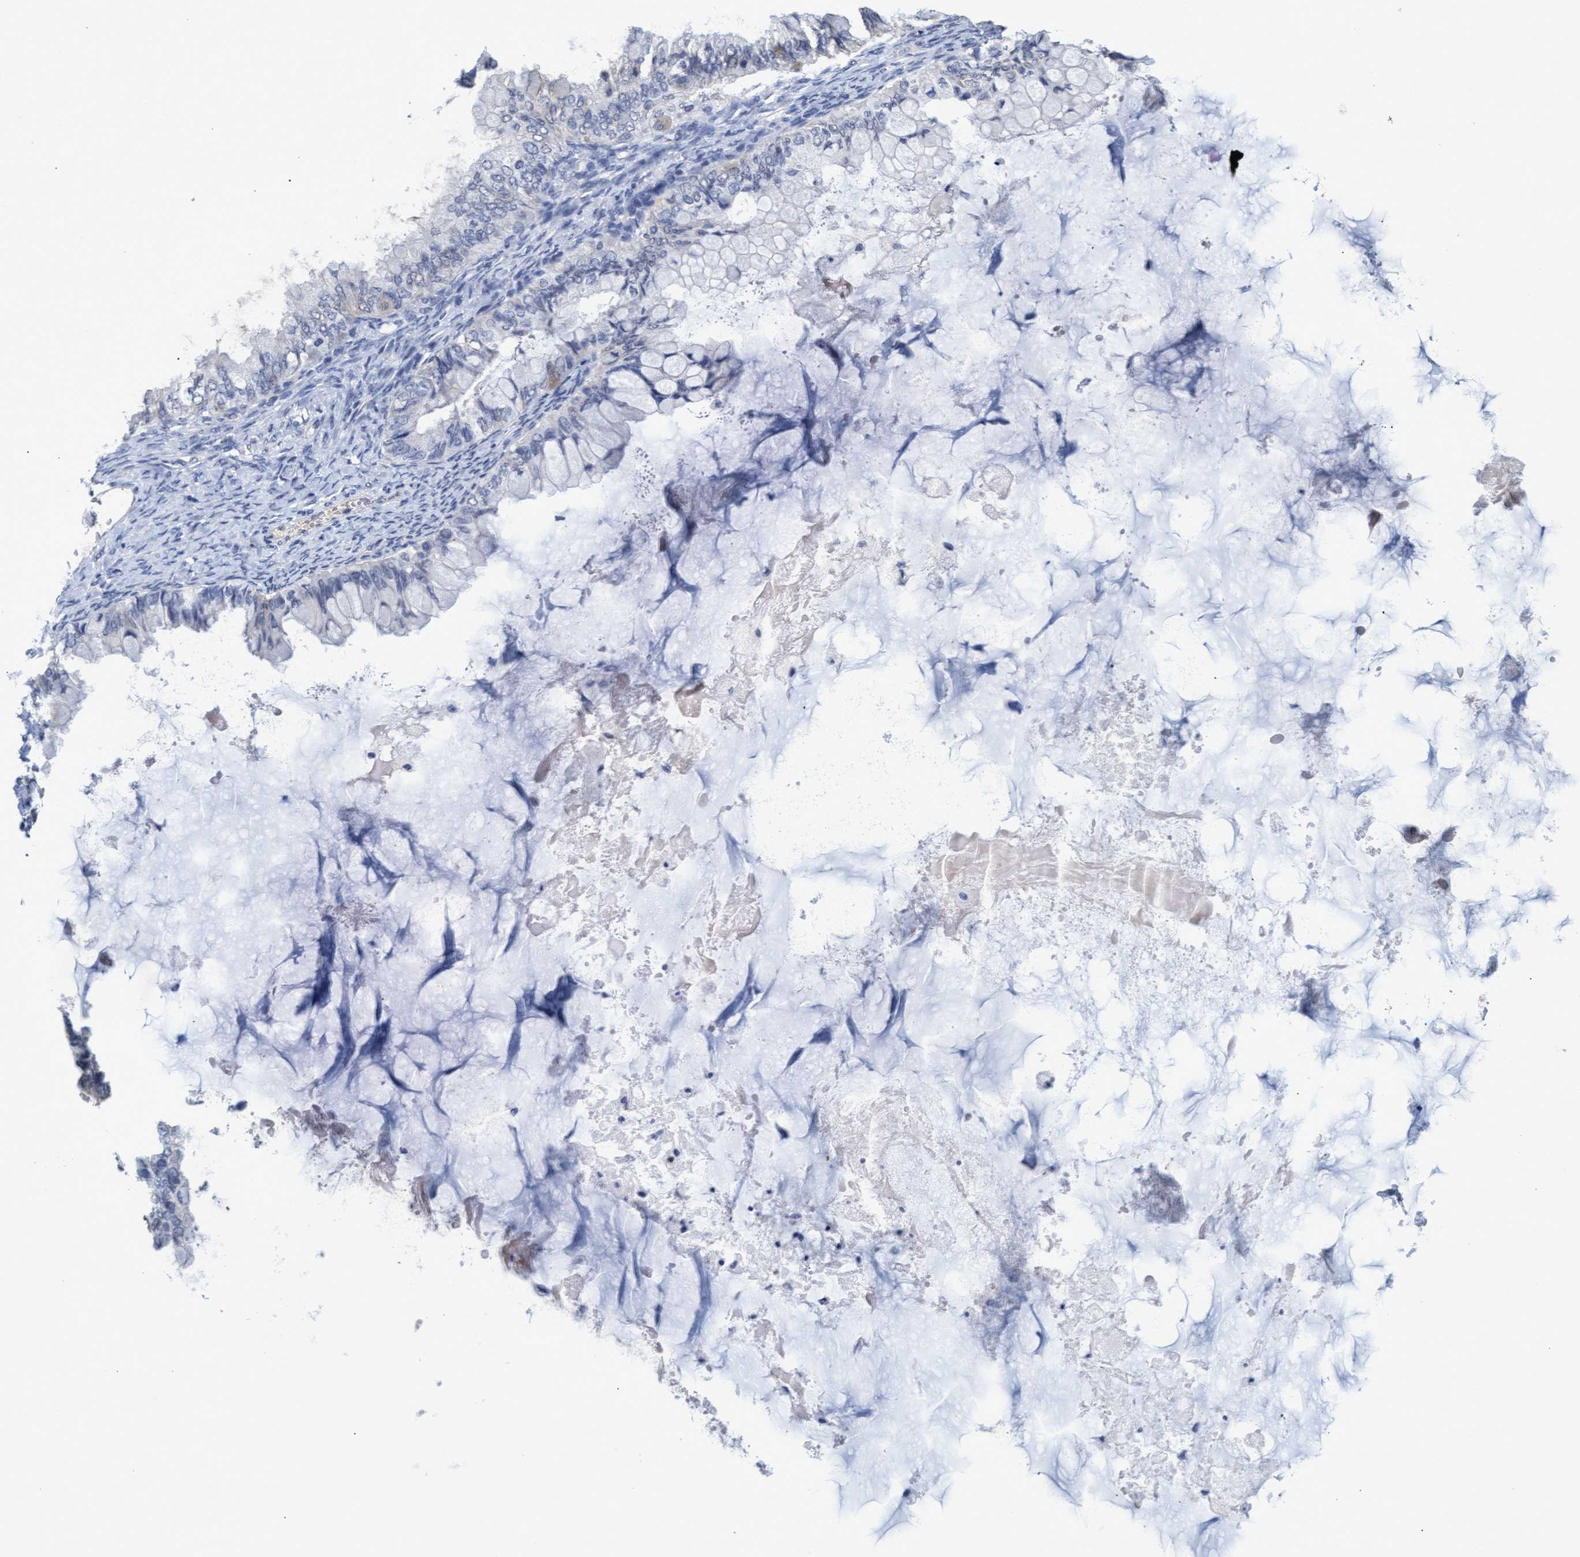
{"staining": {"intensity": "negative", "quantity": "none", "location": "none"}, "tissue": "ovarian cancer", "cell_type": "Tumor cells", "image_type": "cancer", "snomed": [{"axis": "morphology", "description": "Cystadenocarcinoma, mucinous, NOS"}, {"axis": "topography", "description": "Ovary"}], "caption": "A high-resolution histopathology image shows immunohistochemistry staining of ovarian cancer, which reveals no significant positivity in tumor cells. (DAB (3,3'-diaminobenzidine) IHC with hematoxylin counter stain).", "gene": "GPR39", "patient": {"sex": "female", "age": 80}}